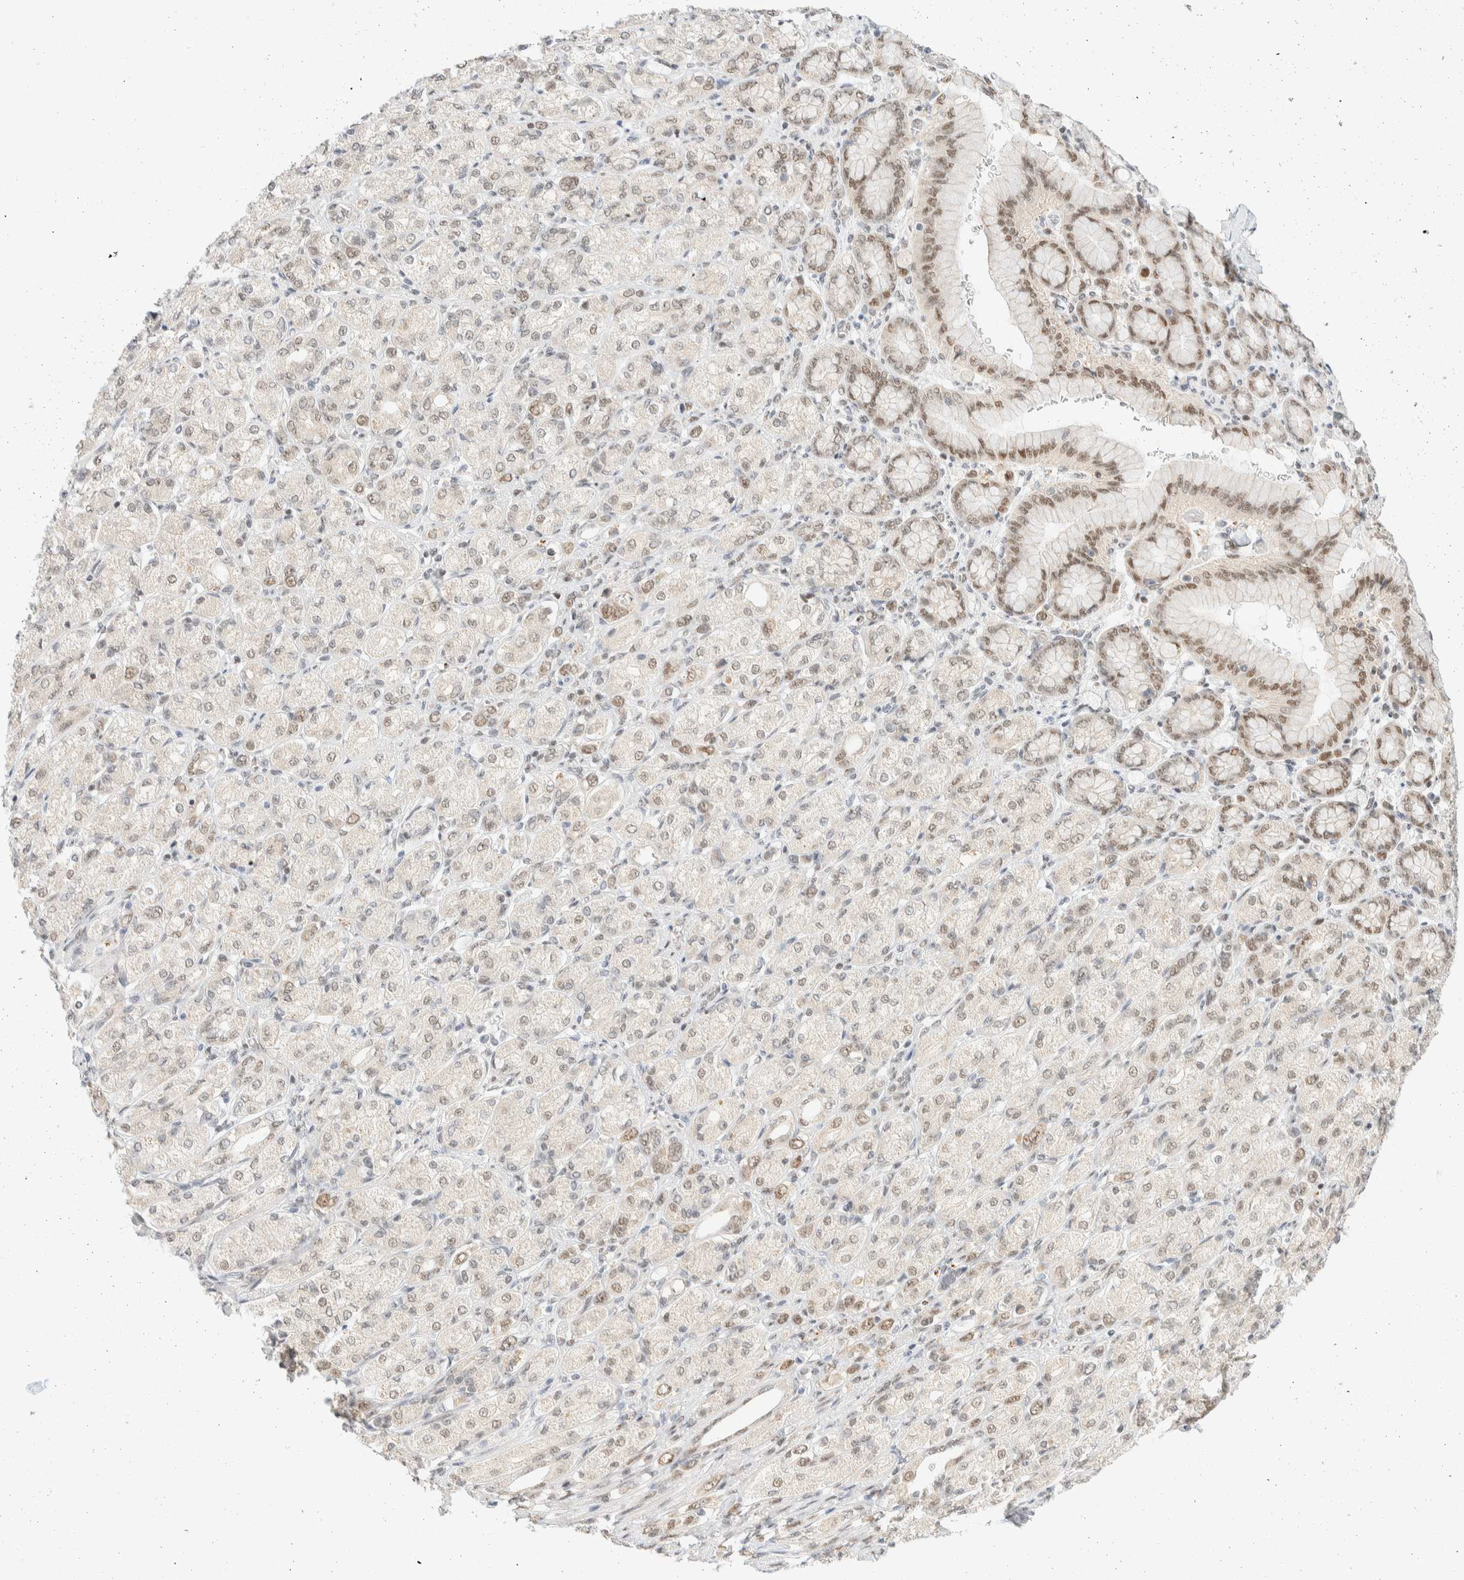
{"staining": {"intensity": "weak", "quantity": "25%-75%", "location": "nuclear"}, "tissue": "stomach cancer", "cell_type": "Tumor cells", "image_type": "cancer", "snomed": [{"axis": "morphology", "description": "Adenocarcinoma, NOS"}, {"axis": "topography", "description": "Stomach"}], "caption": "Immunohistochemical staining of human stomach cancer exhibits weak nuclear protein positivity in about 25%-75% of tumor cells. Immunohistochemistry (ihc) stains the protein of interest in brown and the nuclei are stained blue.", "gene": "PYGO2", "patient": {"sex": "female", "age": 65}}